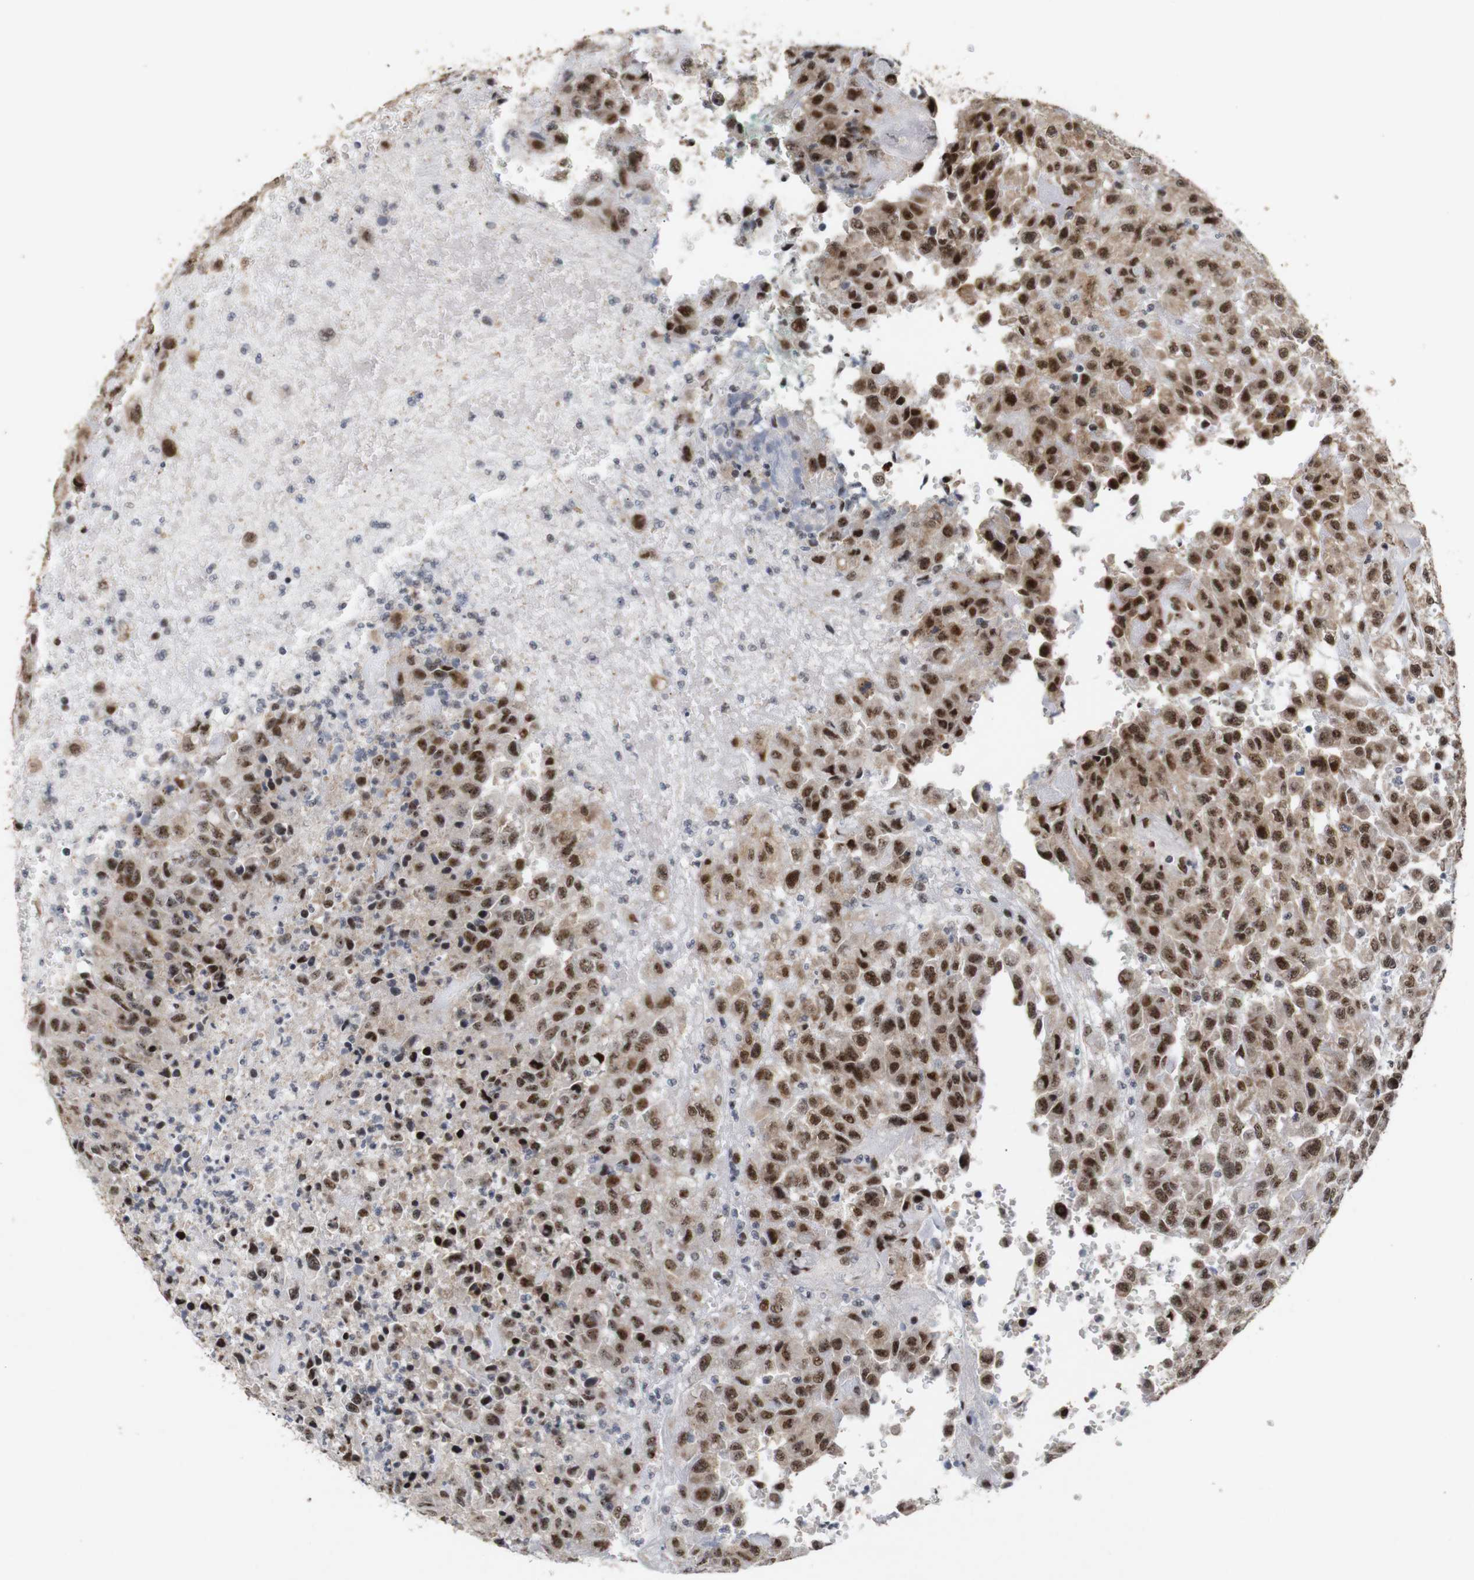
{"staining": {"intensity": "moderate", "quantity": ">75%", "location": "nuclear"}, "tissue": "urothelial cancer", "cell_type": "Tumor cells", "image_type": "cancer", "snomed": [{"axis": "morphology", "description": "Urothelial carcinoma, High grade"}, {"axis": "topography", "description": "Urinary bladder"}], "caption": "A micrograph of high-grade urothelial carcinoma stained for a protein reveals moderate nuclear brown staining in tumor cells. Nuclei are stained in blue.", "gene": "PYM1", "patient": {"sex": "male", "age": 46}}